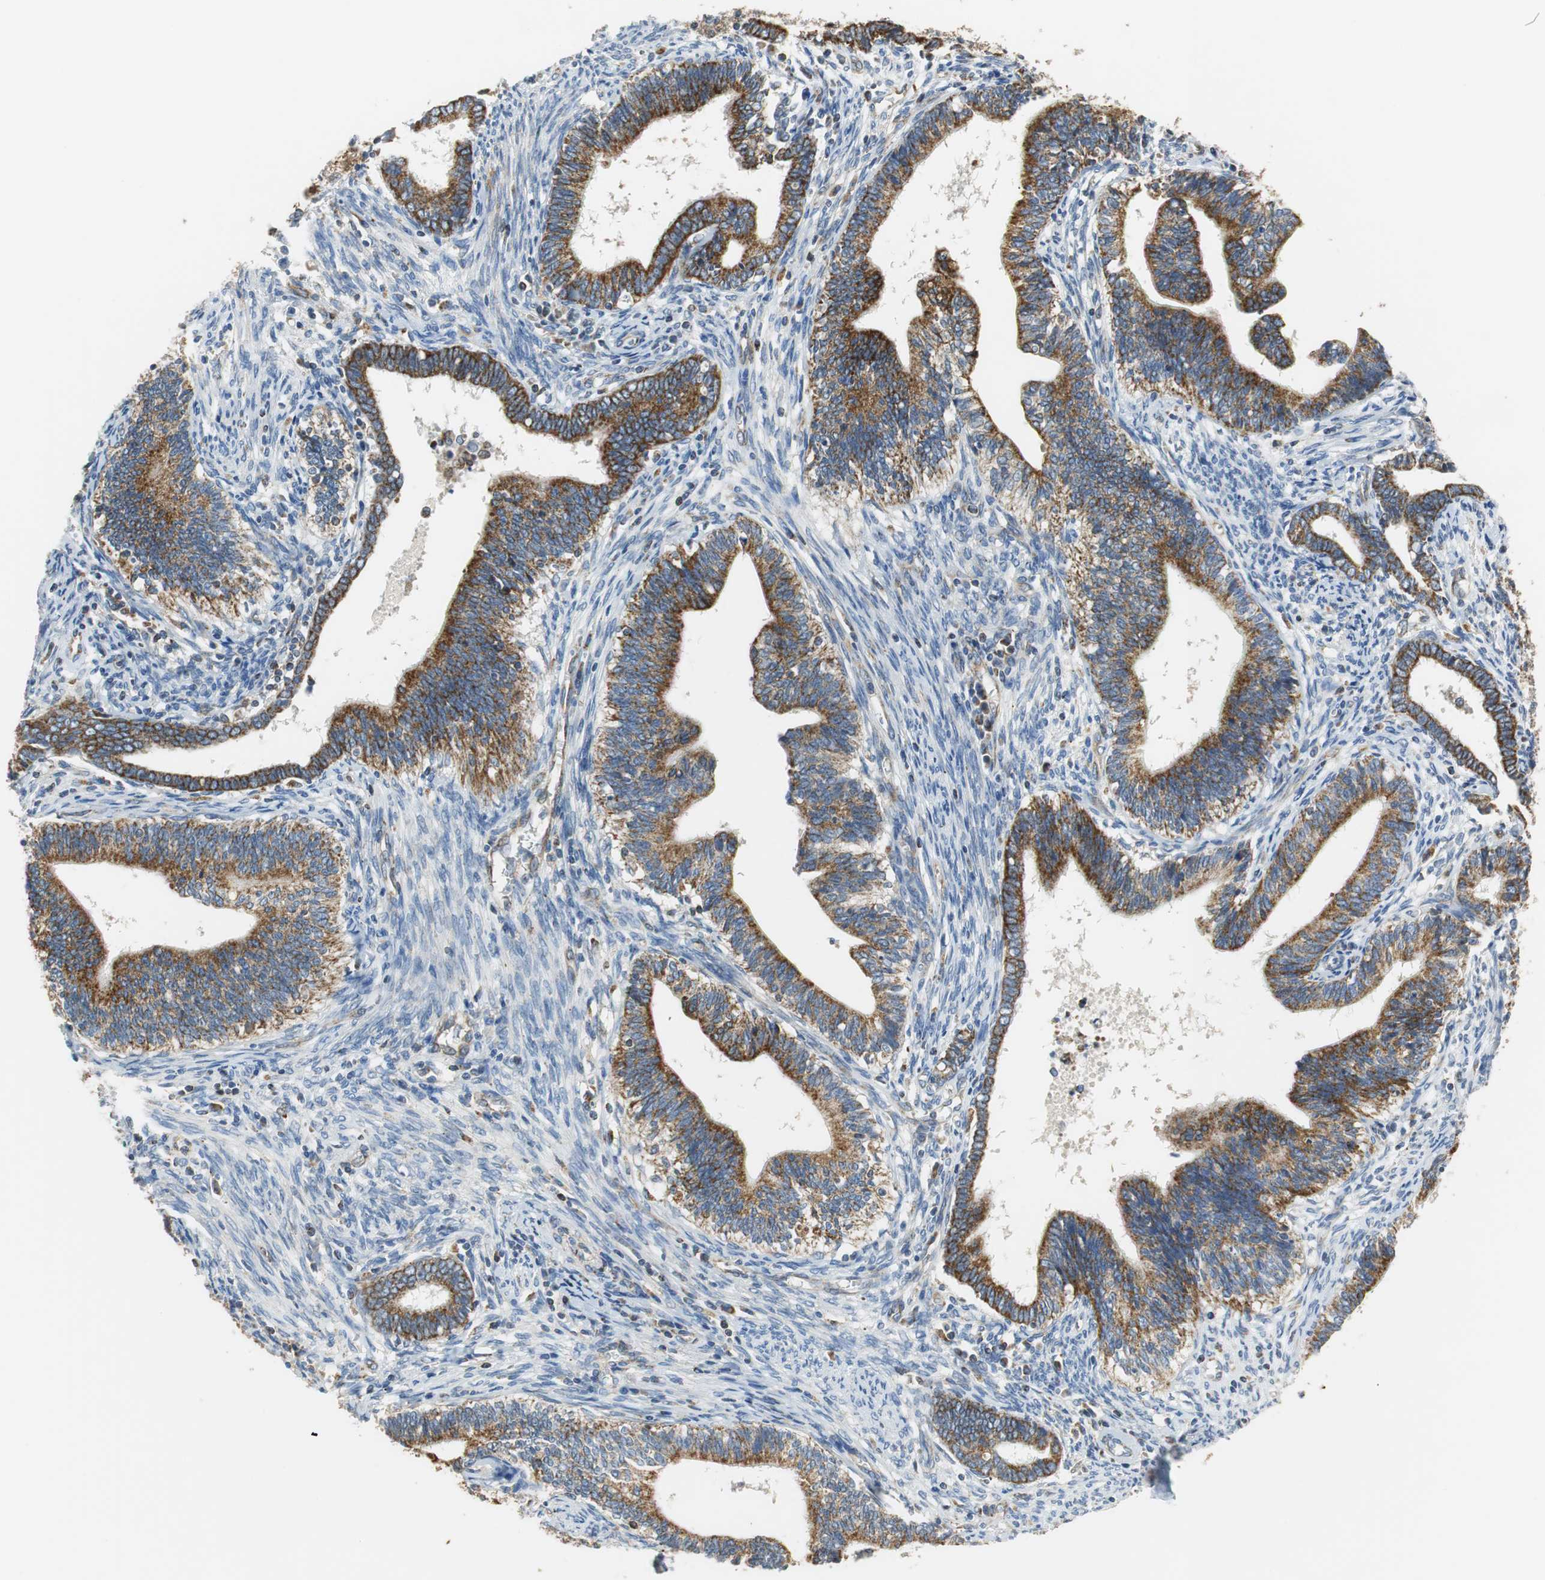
{"staining": {"intensity": "strong", "quantity": ">75%", "location": "cytoplasmic/membranous"}, "tissue": "cervical cancer", "cell_type": "Tumor cells", "image_type": "cancer", "snomed": [{"axis": "morphology", "description": "Adenocarcinoma, NOS"}, {"axis": "topography", "description": "Cervix"}], "caption": "Human cervical cancer (adenocarcinoma) stained with a brown dye exhibits strong cytoplasmic/membranous positive expression in about >75% of tumor cells.", "gene": "GSTK1", "patient": {"sex": "female", "age": 44}}